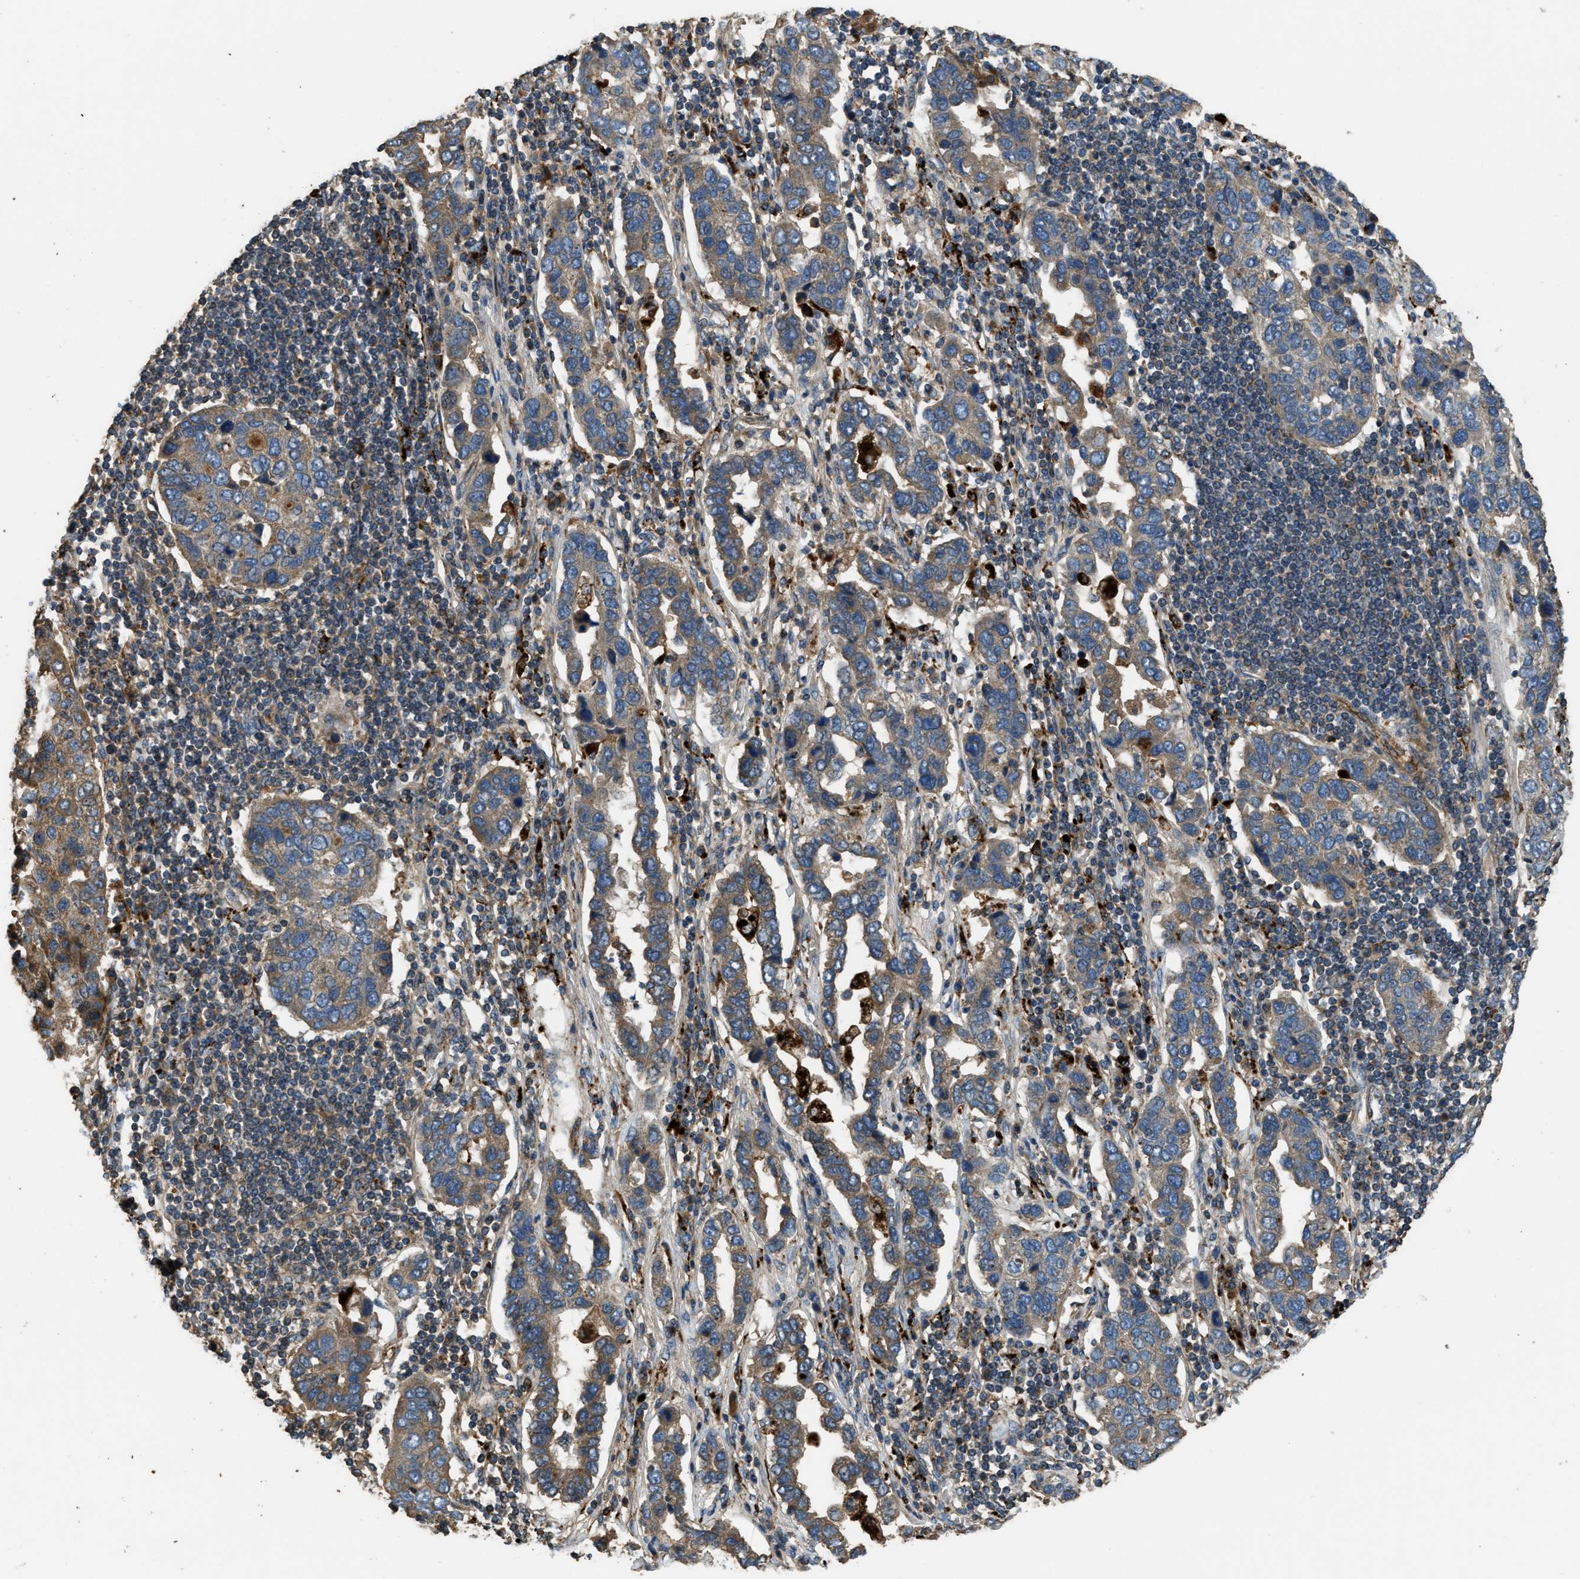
{"staining": {"intensity": "weak", "quantity": ">75%", "location": "cytoplasmic/membranous"}, "tissue": "pancreatic cancer", "cell_type": "Tumor cells", "image_type": "cancer", "snomed": [{"axis": "morphology", "description": "Adenocarcinoma, NOS"}, {"axis": "topography", "description": "Pancreas"}], "caption": "There is low levels of weak cytoplasmic/membranous positivity in tumor cells of pancreatic cancer (adenocarcinoma), as demonstrated by immunohistochemical staining (brown color).", "gene": "GGH", "patient": {"sex": "female", "age": 61}}